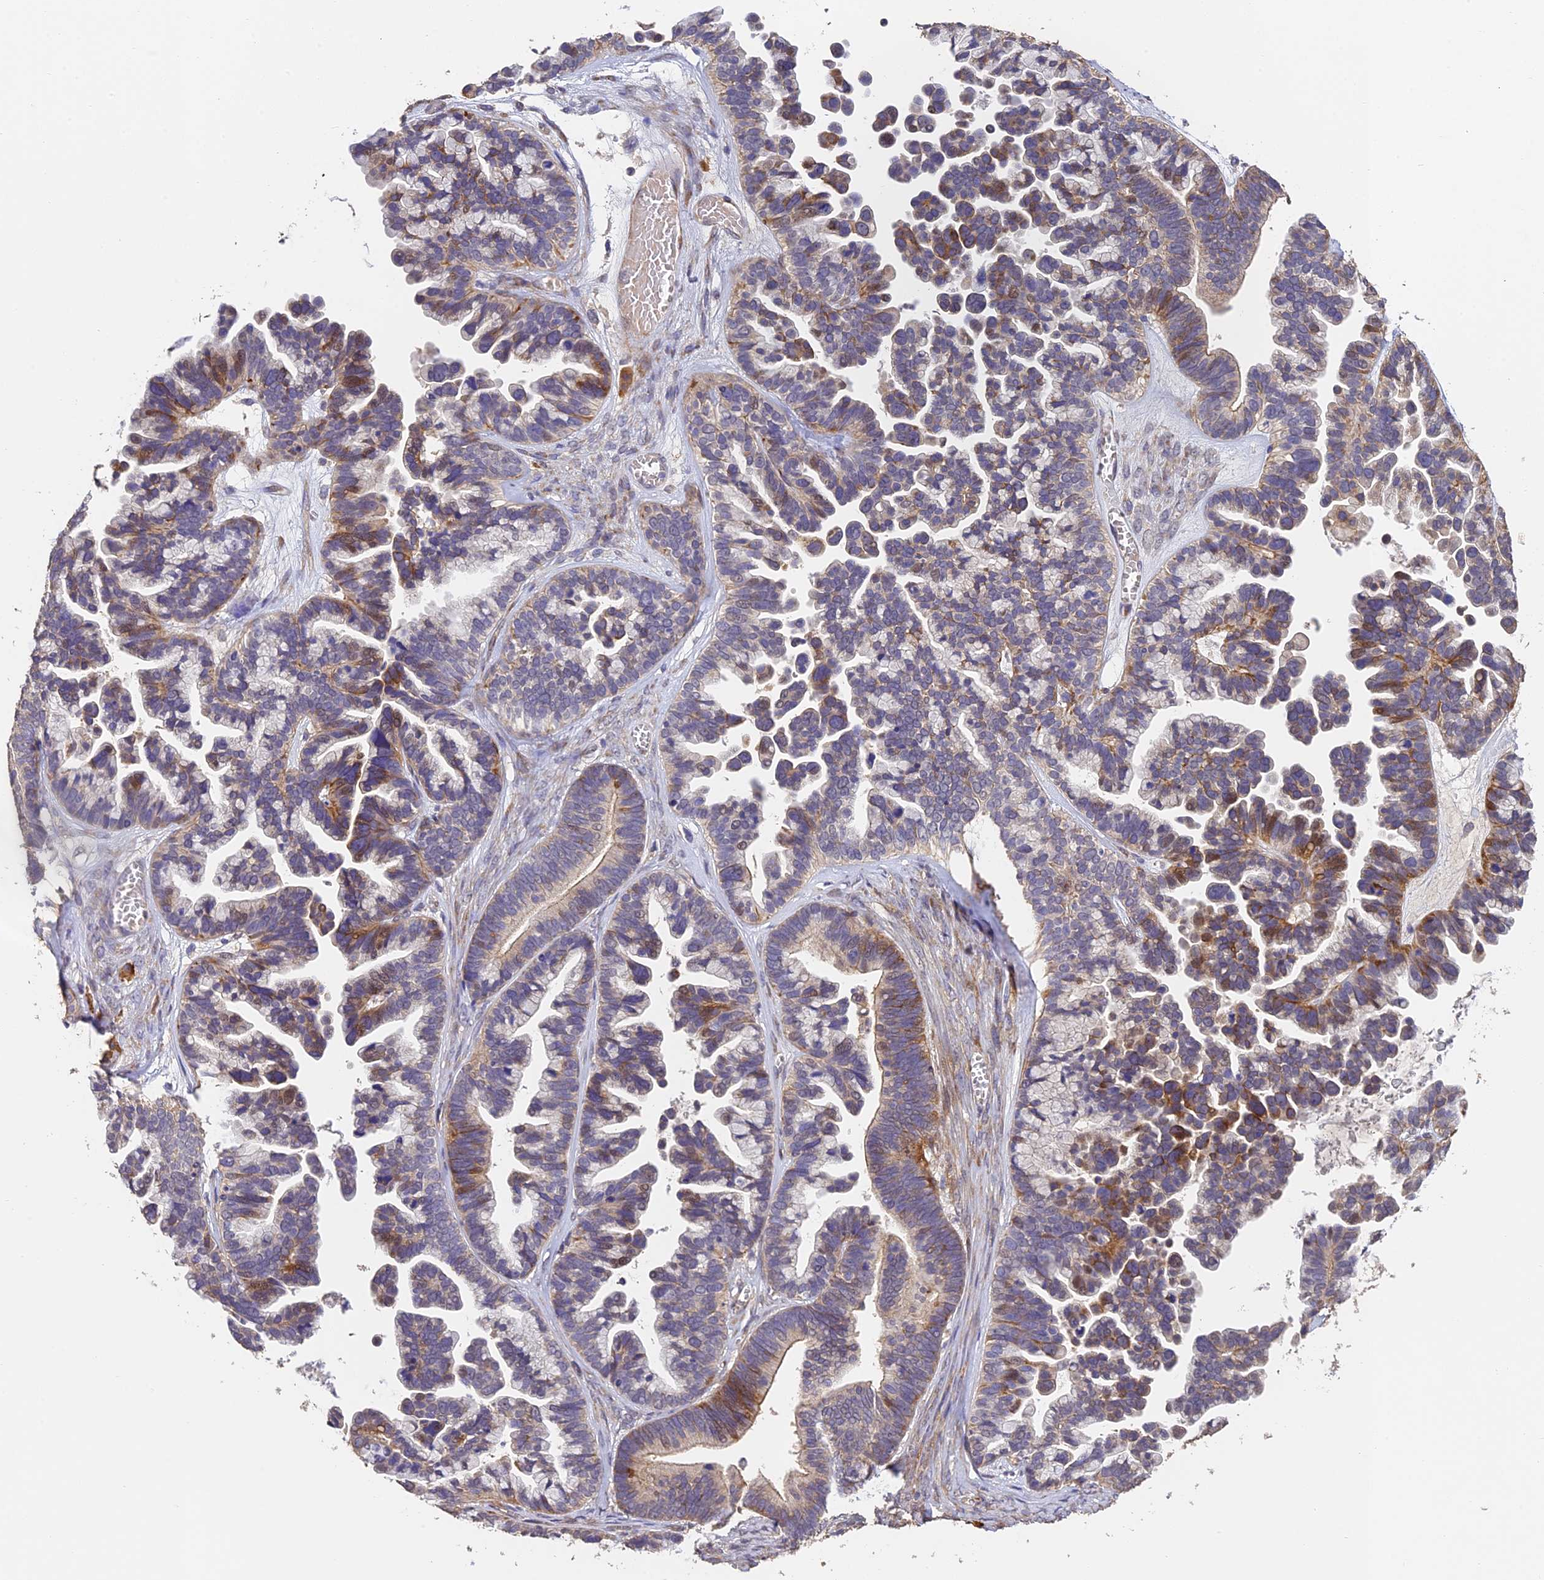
{"staining": {"intensity": "strong", "quantity": "<25%", "location": "cytoplasmic/membranous"}, "tissue": "ovarian cancer", "cell_type": "Tumor cells", "image_type": "cancer", "snomed": [{"axis": "morphology", "description": "Cystadenocarcinoma, serous, NOS"}, {"axis": "topography", "description": "Ovary"}], "caption": "Tumor cells show medium levels of strong cytoplasmic/membranous expression in approximately <25% of cells in human ovarian cancer.", "gene": "SLC11A1", "patient": {"sex": "female", "age": 56}}